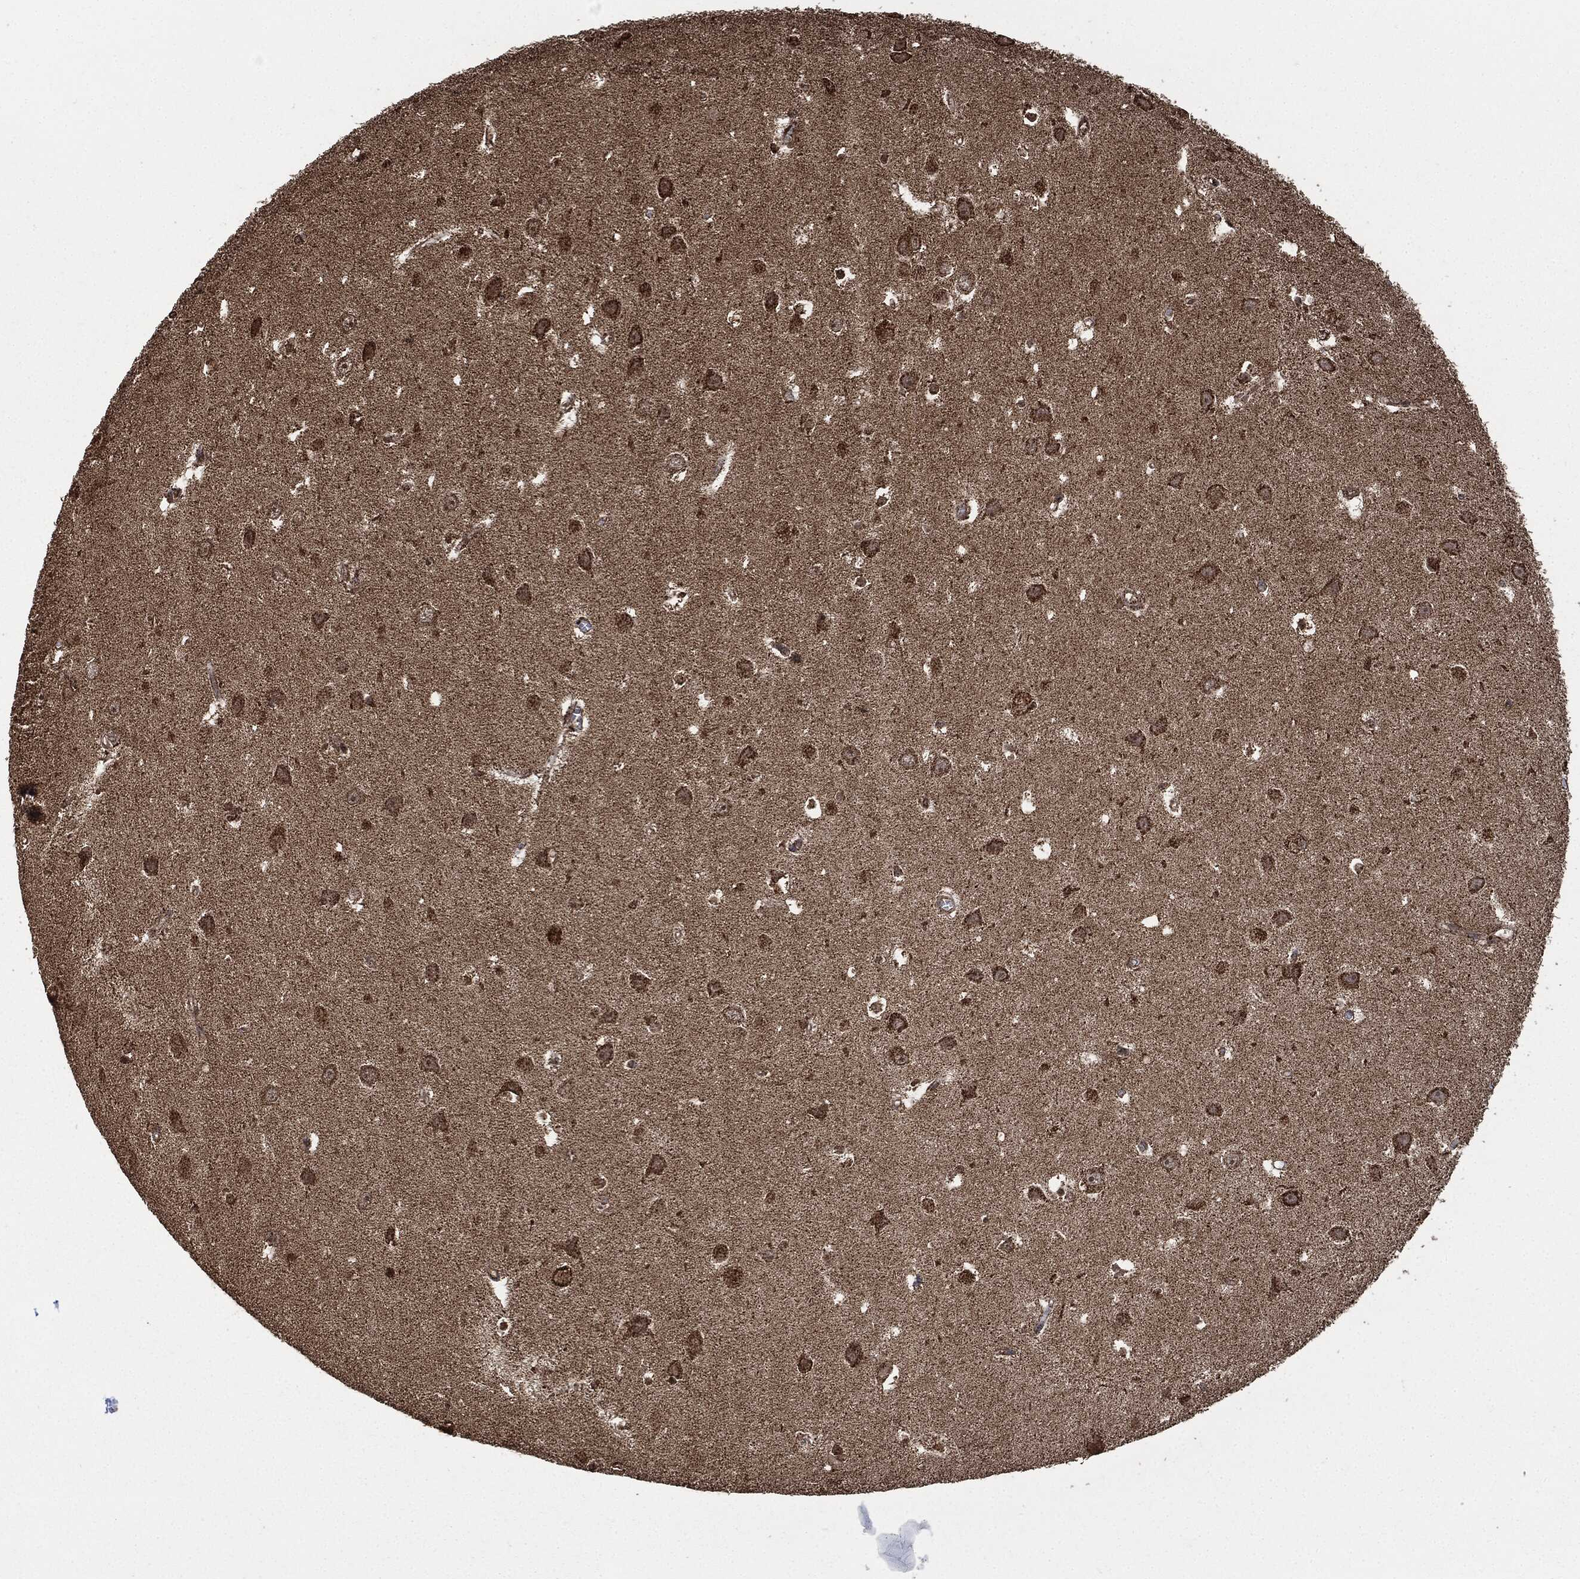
{"staining": {"intensity": "strong", "quantity": ">75%", "location": "cytoplasmic/membranous"}, "tissue": "hippocampus", "cell_type": "Glial cells", "image_type": "normal", "snomed": [{"axis": "morphology", "description": "Normal tissue, NOS"}, {"axis": "topography", "description": "Hippocampus"}], "caption": "Brown immunohistochemical staining in benign hippocampus displays strong cytoplasmic/membranous staining in approximately >75% of glial cells.", "gene": "LIG3", "patient": {"sex": "female", "age": 64}}